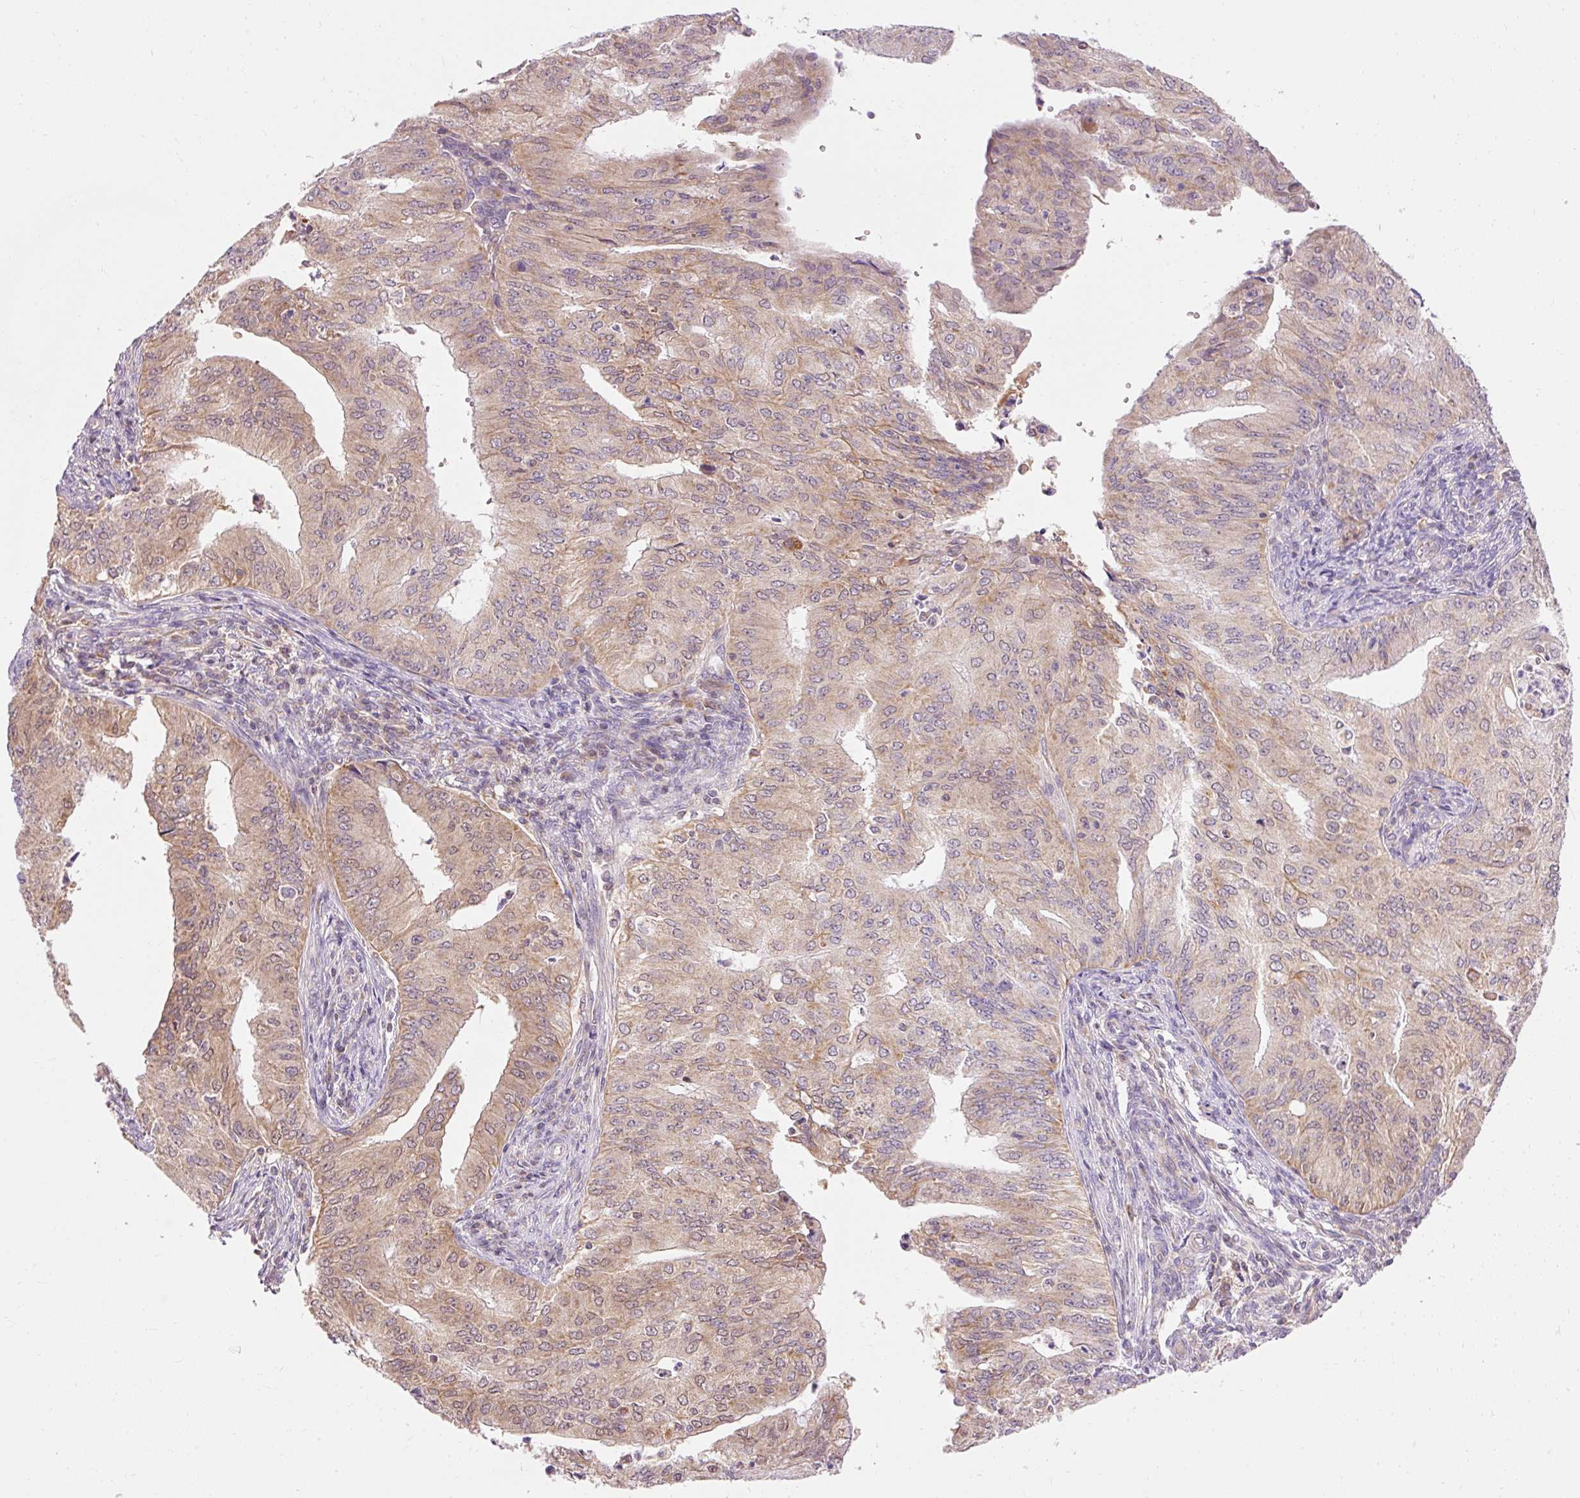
{"staining": {"intensity": "moderate", "quantity": "25%-75%", "location": "cytoplasmic/membranous,nuclear"}, "tissue": "endometrial cancer", "cell_type": "Tumor cells", "image_type": "cancer", "snomed": [{"axis": "morphology", "description": "Adenocarcinoma, NOS"}, {"axis": "topography", "description": "Endometrium"}], "caption": "Protein analysis of adenocarcinoma (endometrial) tissue demonstrates moderate cytoplasmic/membranous and nuclear positivity in about 25%-75% of tumor cells. The staining was performed using DAB, with brown indicating positive protein expression. Nuclei are stained blue with hematoxylin.", "gene": "IMMT", "patient": {"sex": "female", "age": 50}}